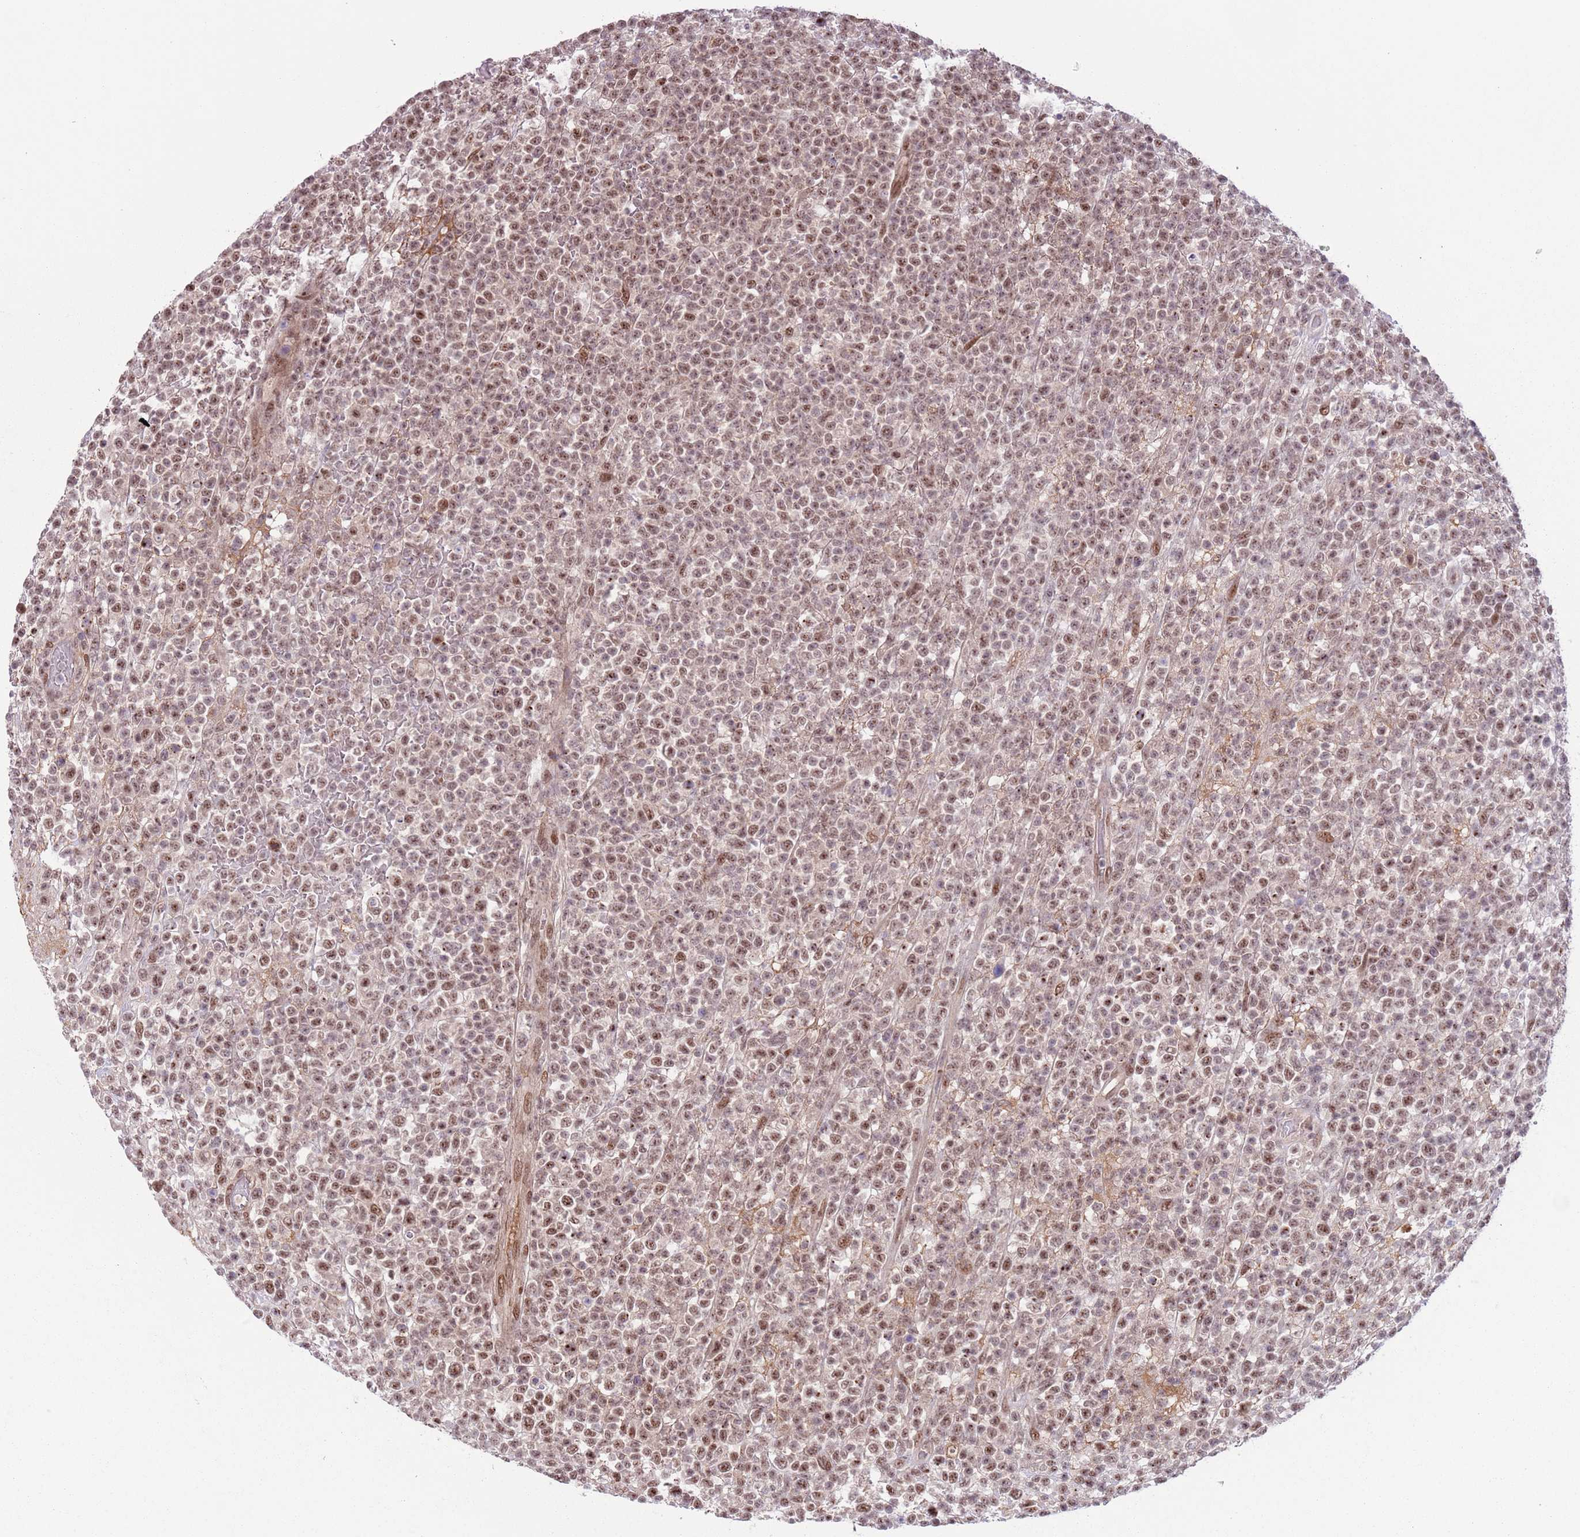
{"staining": {"intensity": "moderate", "quantity": ">75%", "location": "nuclear"}, "tissue": "lymphoma", "cell_type": "Tumor cells", "image_type": "cancer", "snomed": [{"axis": "morphology", "description": "Malignant lymphoma, non-Hodgkin's type, High grade"}, {"axis": "topography", "description": "Colon"}], "caption": "Immunohistochemistry (IHC) micrograph of human lymphoma stained for a protein (brown), which exhibits medium levels of moderate nuclear expression in about >75% of tumor cells.", "gene": "SIPA1L3", "patient": {"sex": "female", "age": 53}}